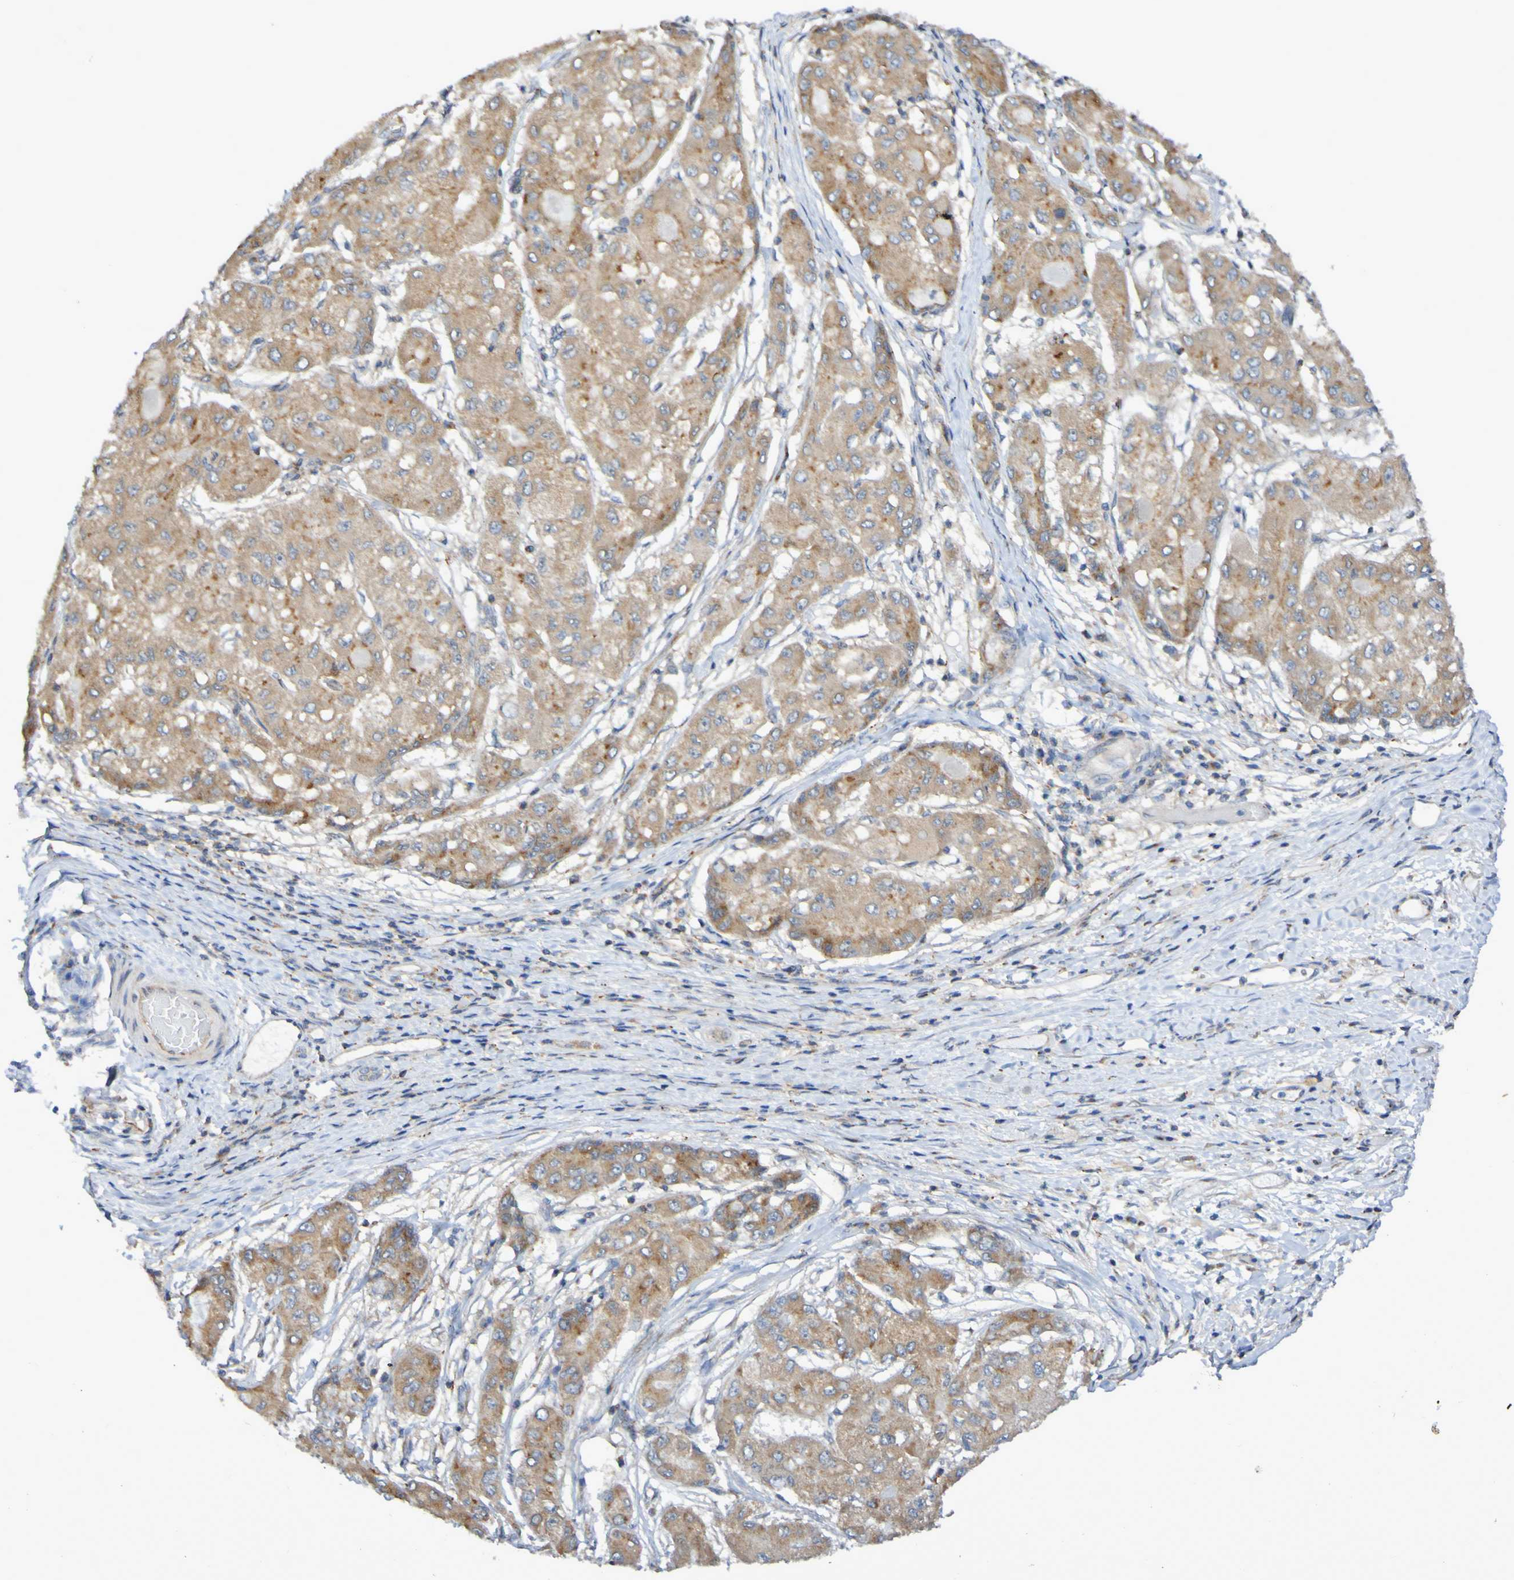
{"staining": {"intensity": "moderate", "quantity": ">75%", "location": "cytoplasmic/membranous"}, "tissue": "liver cancer", "cell_type": "Tumor cells", "image_type": "cancer", "snomed": [{"axis": "morphology", "description": "Carcinoma, Hepatocellular, NOS"}, {"axis": "topography", "description": "Liver"}], "caption": "A brown stain shows moderate cytoplasmic/membranous positivity of a protein in human liver cancer tumor cells. The staining is performed using DAB (3,3'-diaminobenzidine) brown chromogen to label protein expression. The nuclei are counter-stained blue using hematoxylin.", "gene": "LMBRD2", "patient": {"sex": "male", "age": 80}}